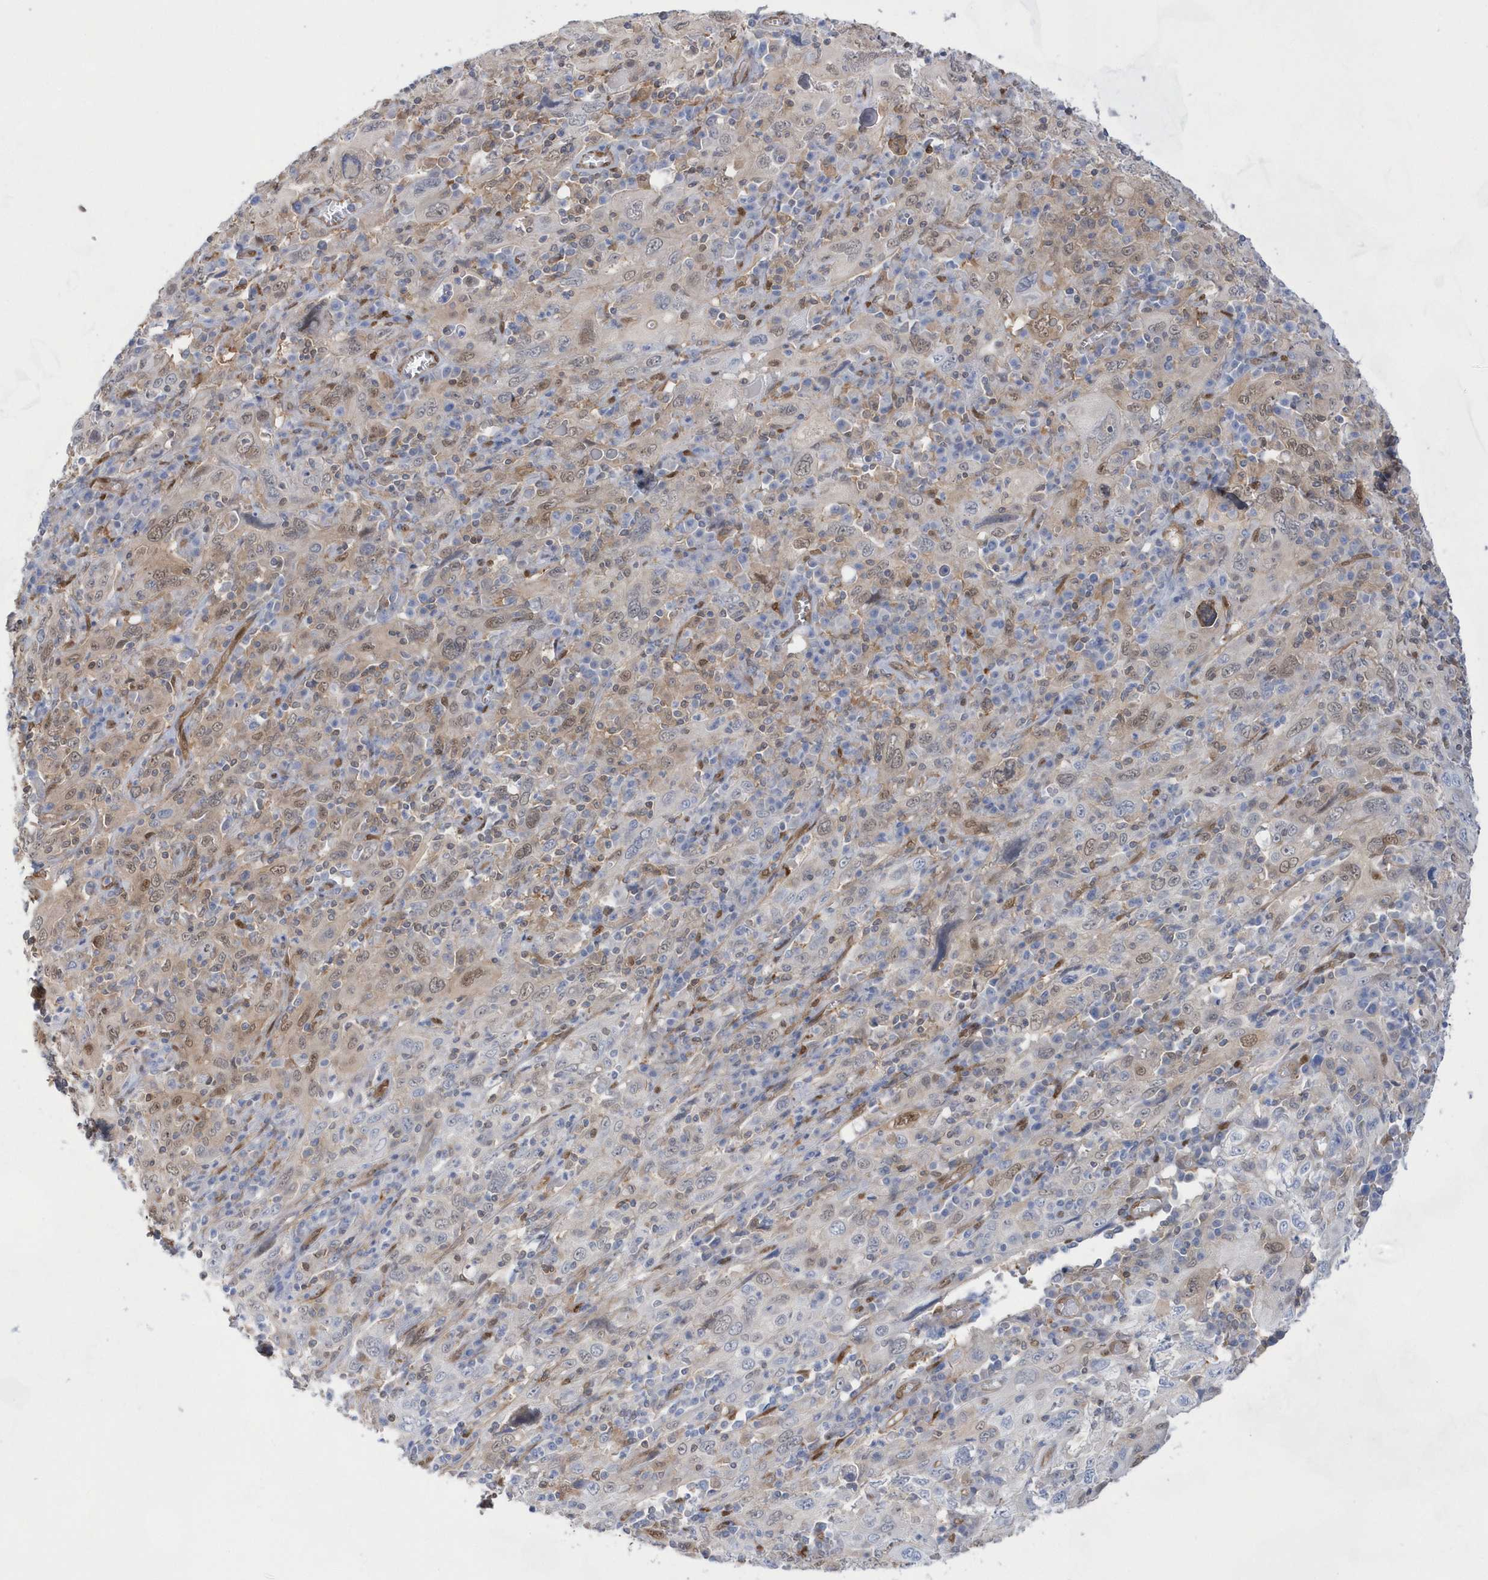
{"staining": {"intensity": "weak", "quantity": "<25%", "location": "cytoplasmic/membranous,nuclear"}, "tissue": "cervical cancer", "cell_type": "Tumor cells", "image_type": "cancer", "snomed": [{"axis": "morphology", "description": "Squamous cell carcinoma, NOS"}, {"axis": "topography", "description": "Cervix"}], "caption": "Immunohistochemistry of human cervical squamous cell carcinoma demonstrates no positivity in tumor cells.", "gene": "BDH2", "patient": {"sex": "female", "age": 46}}